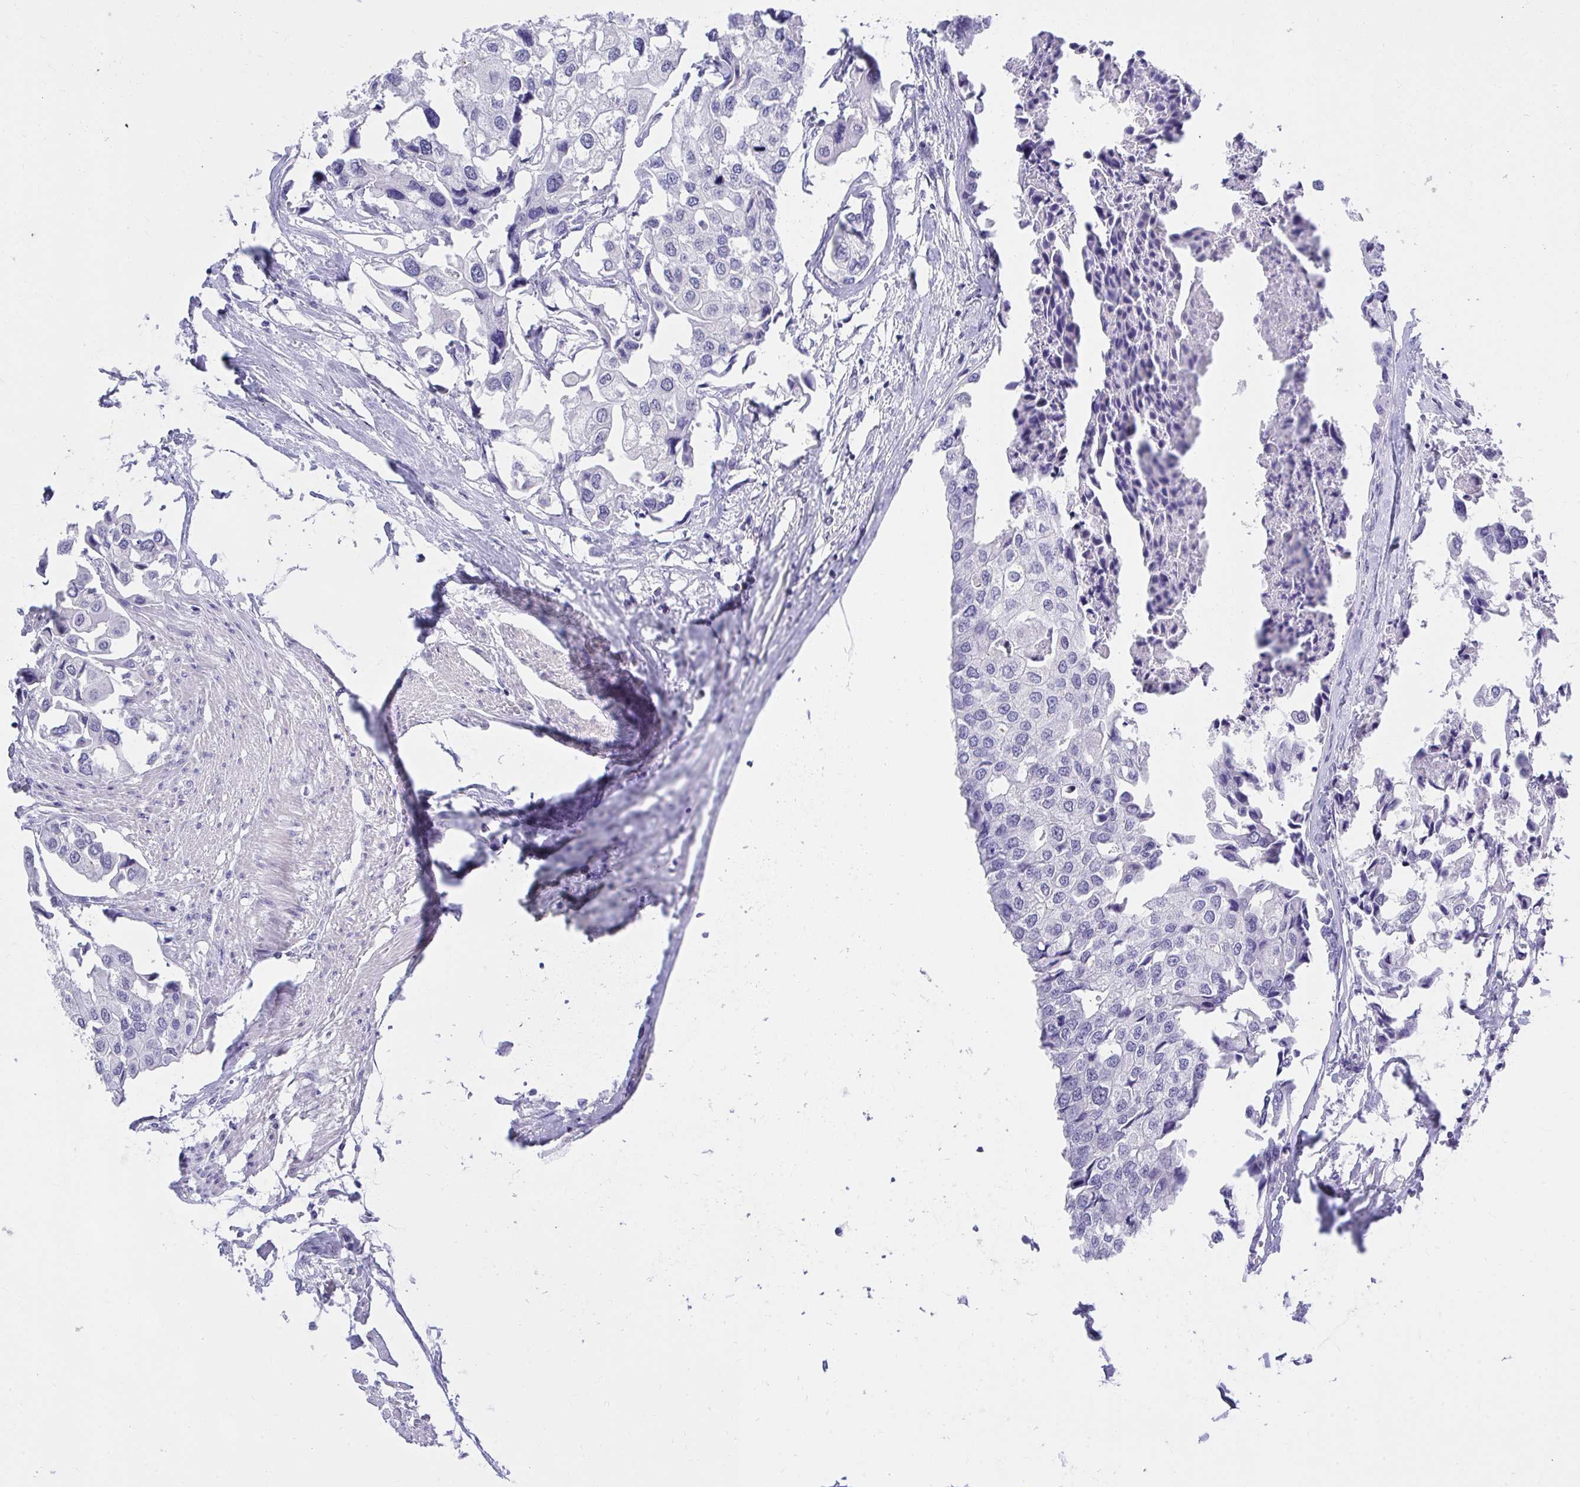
{"staining": {"intensity": "negative", "quantity": "none", "location": "none"}, "tissue": "urothelial cancer", "cell_type": "Tumor cells", "image_type": "cancer", "snomed": [{"axis": "morphology", "description": "Urothelial carcinoma, High grade"}, {"axis": "topography", "description": "Urinary bladder"}], "caption": "High magnification brightfield microscopy of urothelial cancer stained with DAB (3,3'-diaminobenzidine) (brown) and counterstained with hematoxylin (blue): tumor cells show no significant staining.", "gene": "KLK1", "patient": {"sex": "male", "age": 64}}